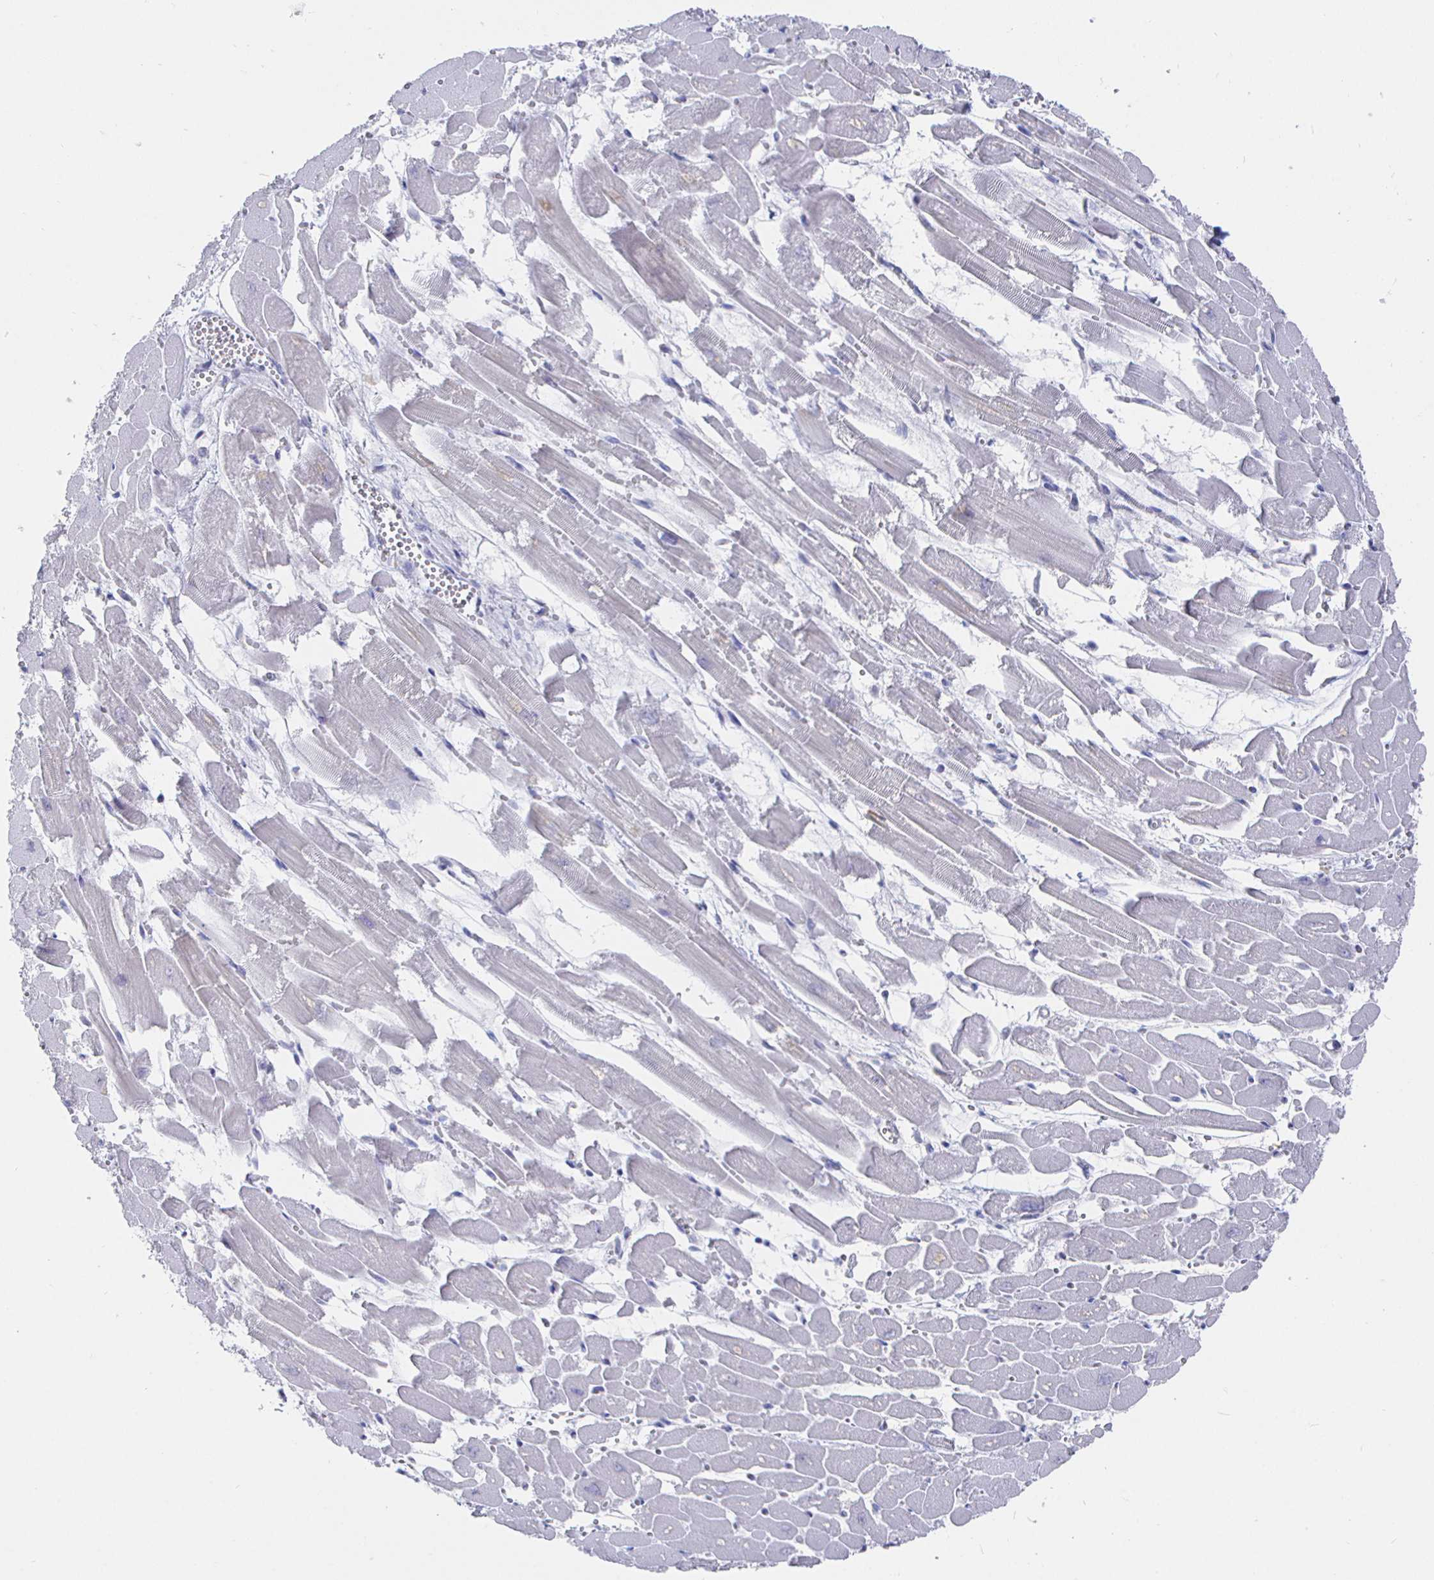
{"staining": {"intensity": "negative", "quantity": "none", "location": "none"}, "tissue": "heart muscle", "cell_type": "Cardiomyocytes", "image_type": "normal", "snomed": [{"axis": "morphology", "description": "Normal tissue, NOS"}, {"axis": "topography", "description": "Heart"}], "caption": "Immunohistochemical staining of normal heart muscle reveals no significant staining in cardiomyocytes.", "gene": "LRRC23", "patient": {"sex": "female", "age": 52}}